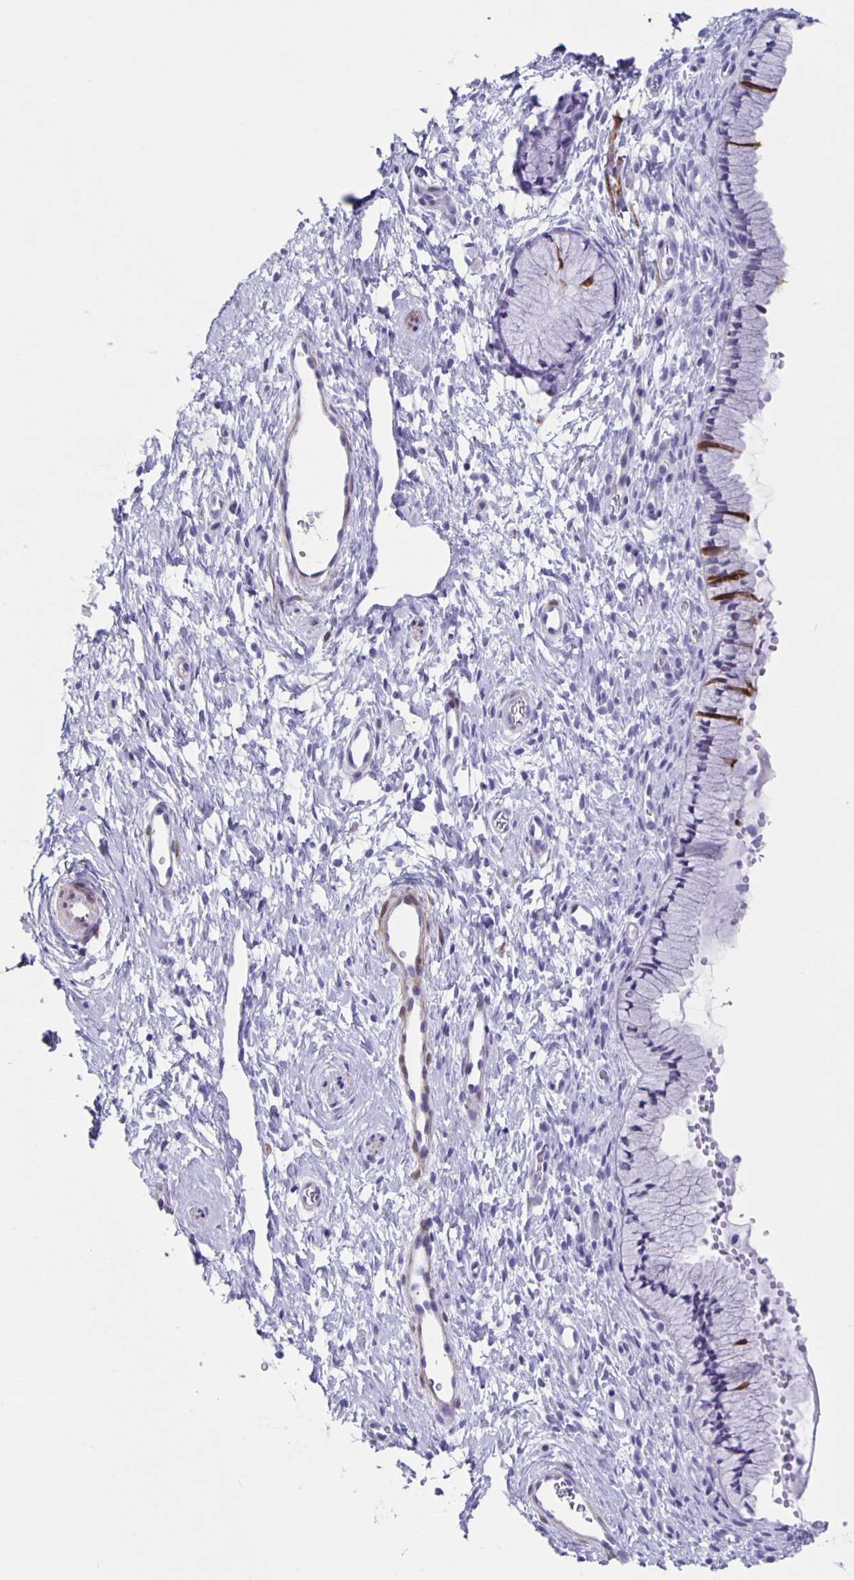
{"staining": {"intensity": "moderate", "quantity": "<25%", "location": "cytoplasmic/membranous"}, "tissue": "cervix", "cell_type": "Glandular cells", "image_type": "normal", "snomed": [{"axis": "morphology", "description": "Normal tissue, NOS"}, {"axis": "topography", "description": "Cervix"}], "caption": "This is an image of immunohistochemistry staining of normal cervix, which shows moderate expression in the cytoplasmic/membranous of glandular cells.", "gene": "TPPP", "patient": {"sex": "female", "age": 36}}